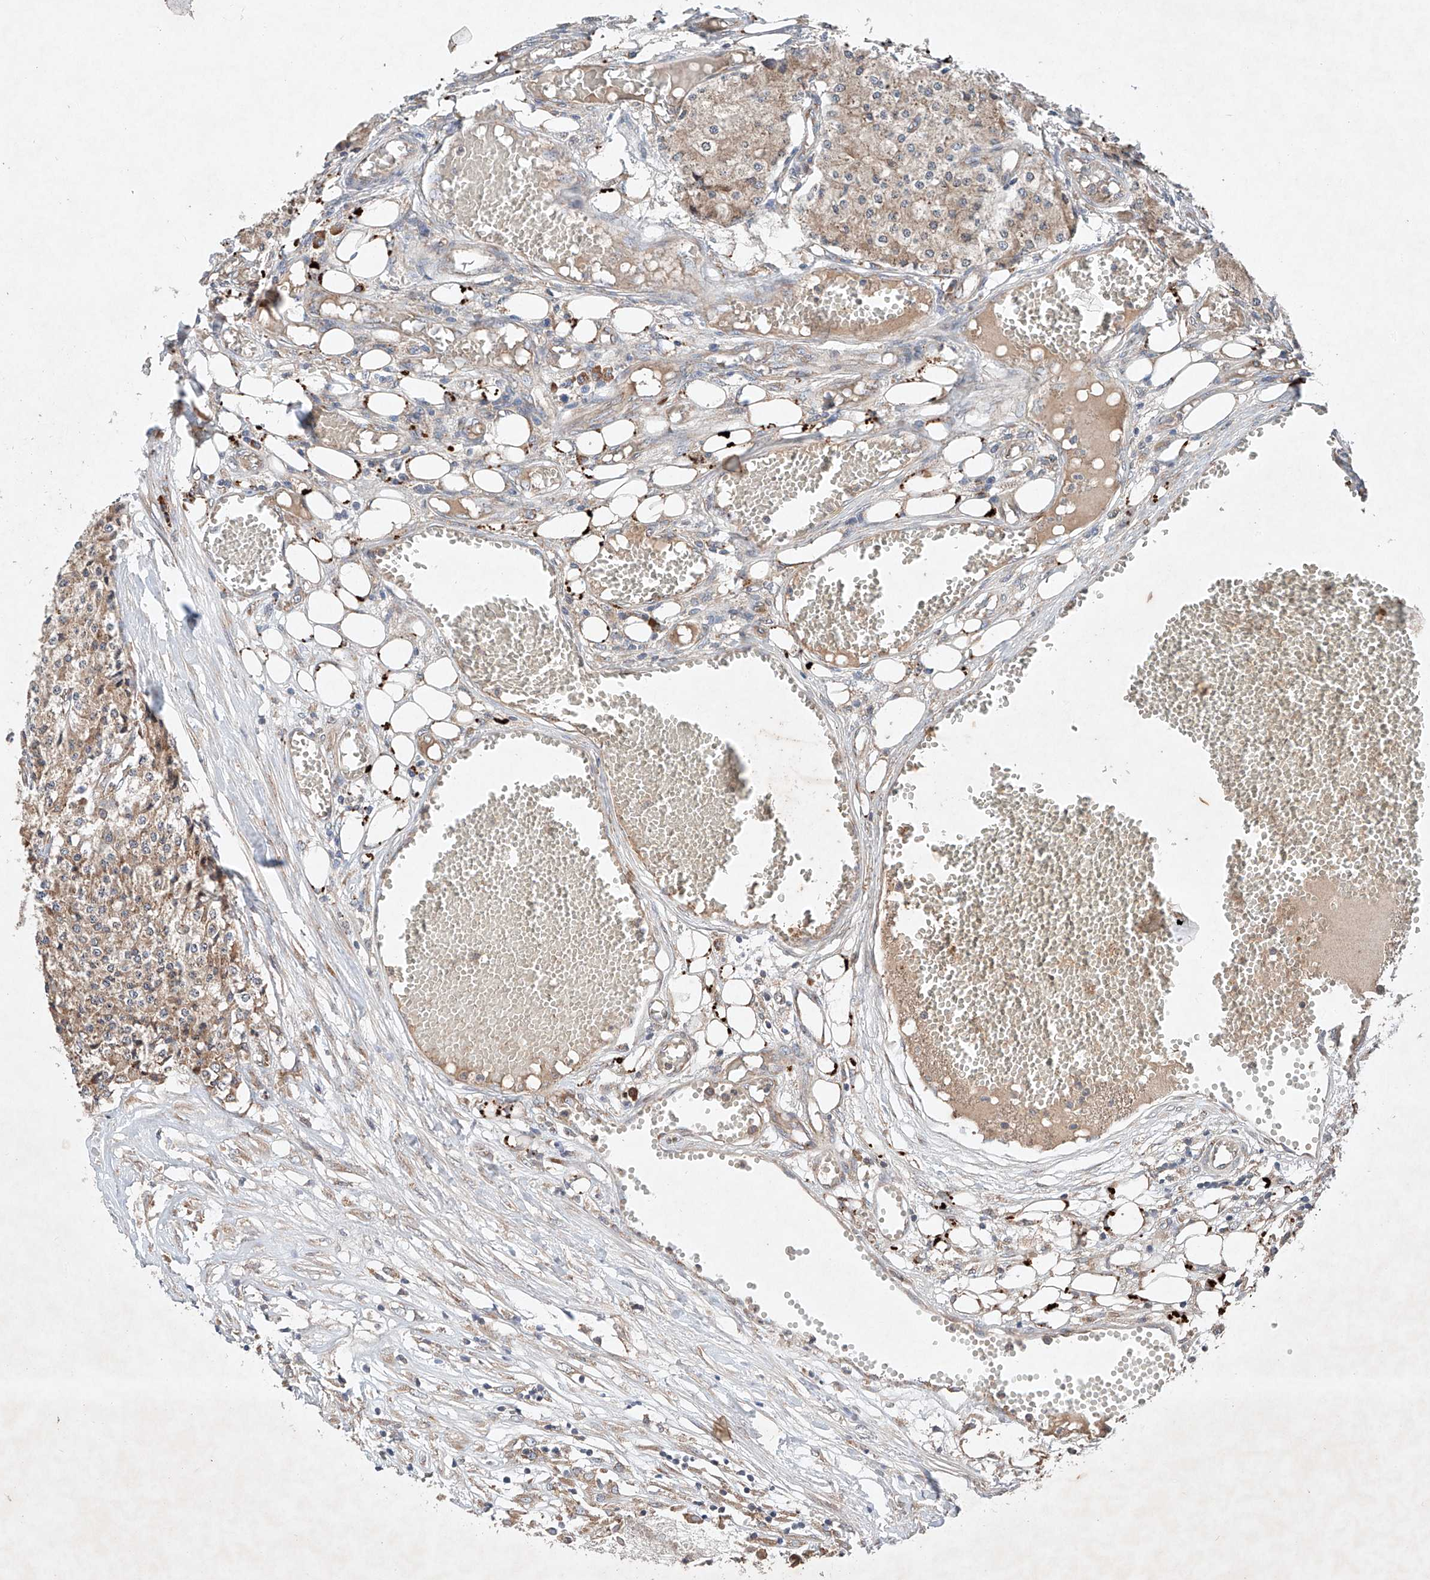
{"staining": {"intensity": "weak", "quantity": ">75%", "location": "cytoplasmic/membranous"}, "tissue": "carcinoid", "cell_type": "Tumor cells", "image_type": "cancer", "snomed": [{"axis": "morphology", "description": "Carcinoid, malignant, NOS"}, {"axis": "topography", "description": "Colon"}], "caption": "Protein staining shows weak cytoplasmic/membranous expression in about >75% of tumor cells in carcinoid.", "gene": "FASTK", "patient": {"sex": "female", "age": 52}}